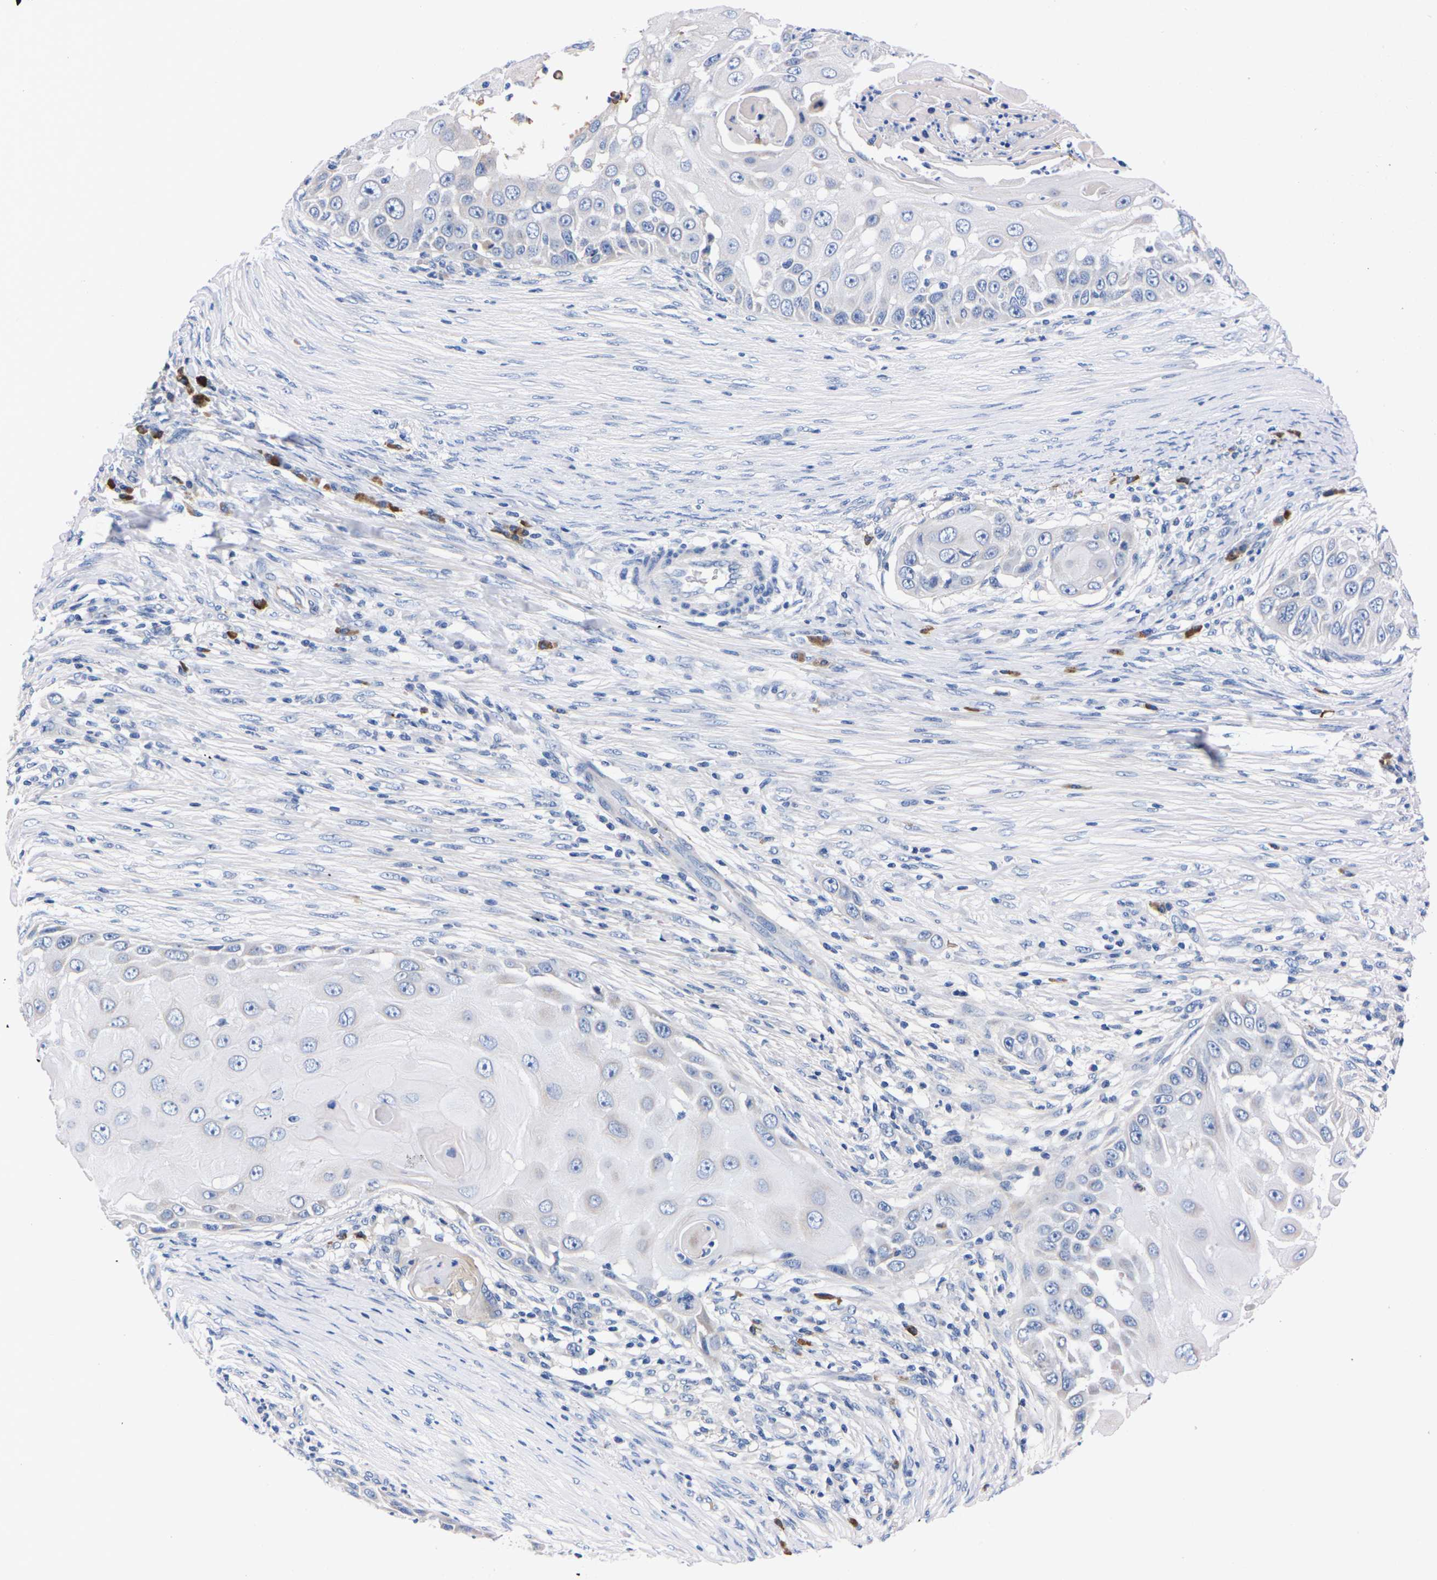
{"staining": {"intensity": "negative", "quantity": "none", "location": "none"}, "tissue": "skin cancer", "cell_type": "Tumor cells", "image_type": "cancer", "snomed": [{"axis": "morphology", "description": "Squamous cell carcinoma, NOS"}, {"axis": "topography", "description": "Skin"}], "caption": "Tumor cells are negative for brown protein staining in skin cancer (squamous cell carcinoma).", "gene": "FAM210A", "patient": {"sex": "female", "age": 44}}